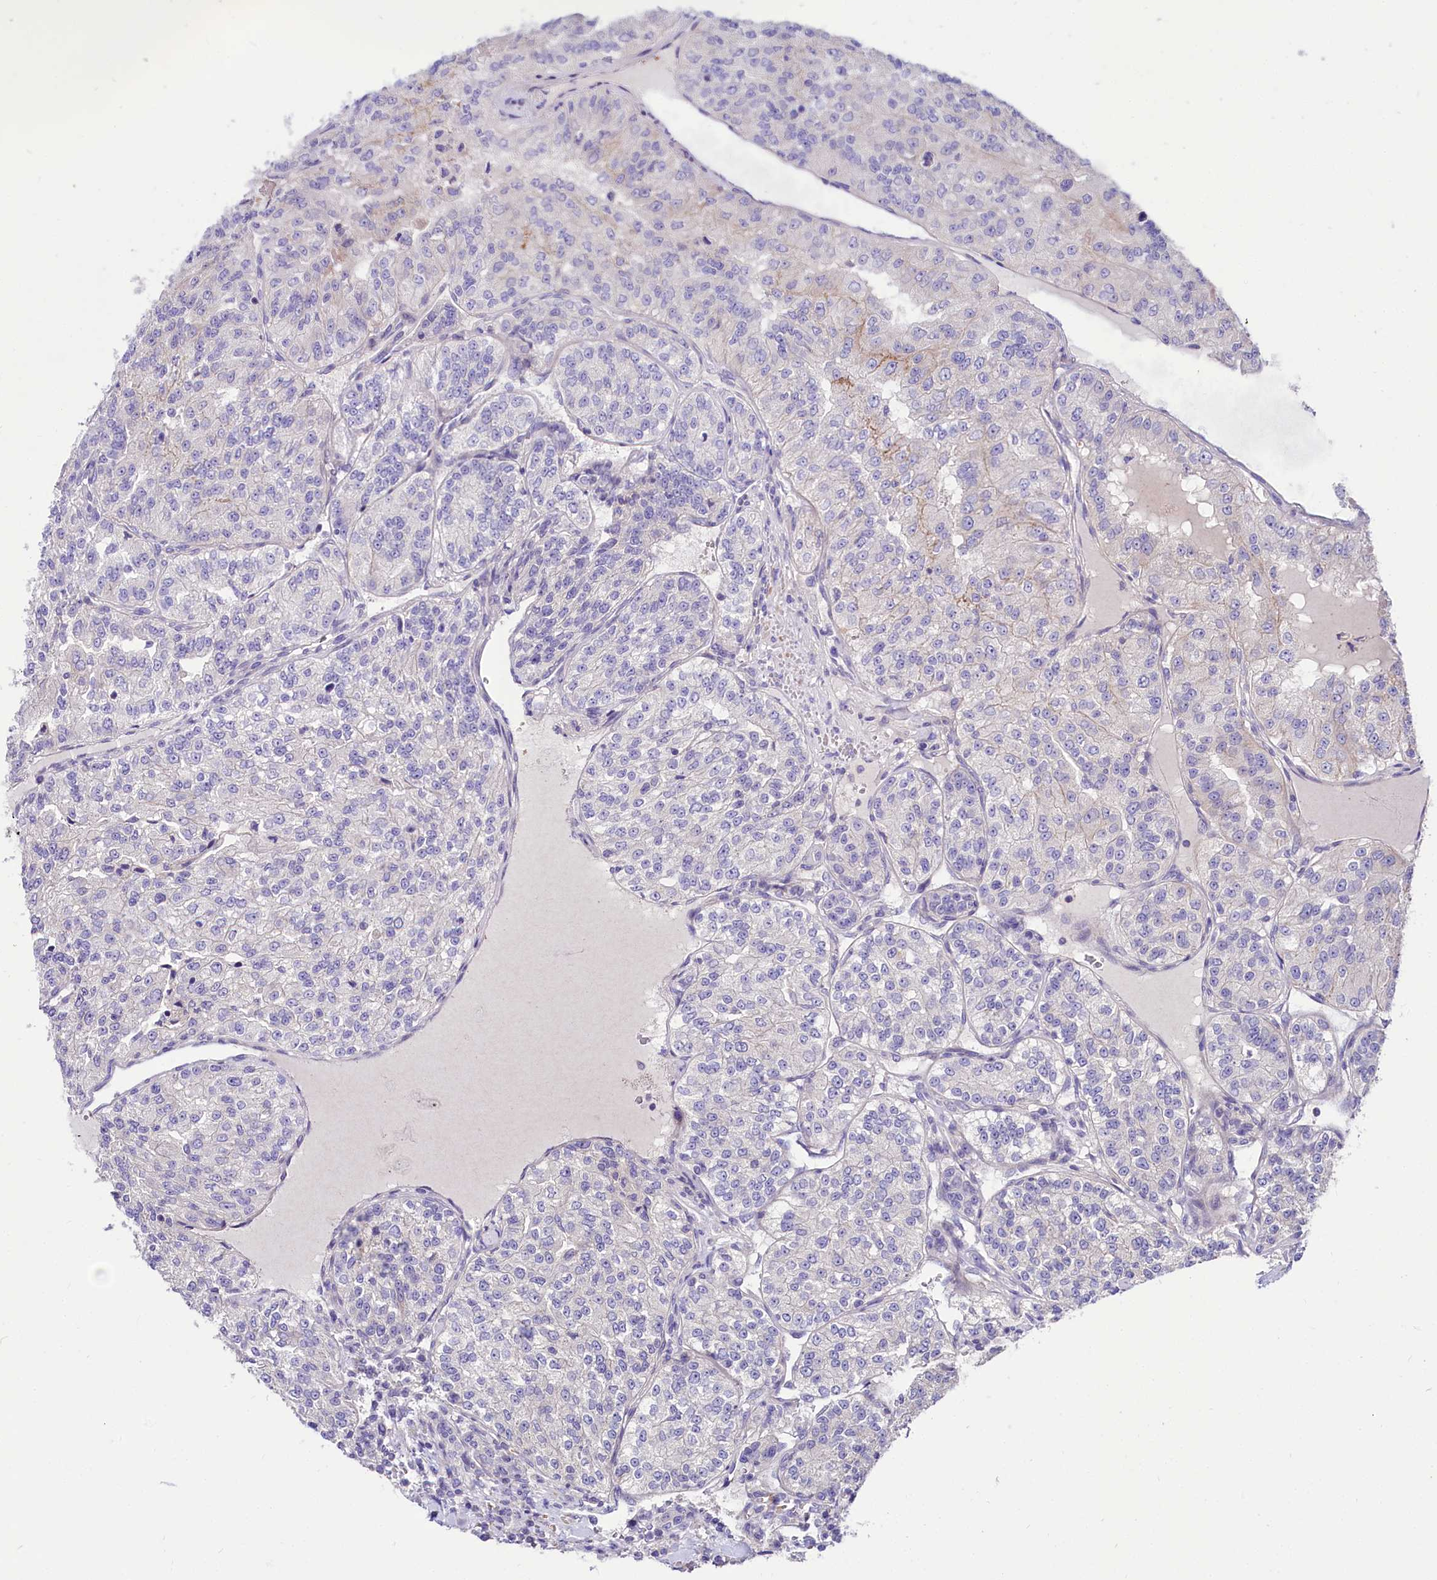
{"staining": {"intensity": "negative", "quantity": "none", "location": "none"}, "tissue": "renal cancer", "cell_type": "Tumor cells", "image_type": "cancer", "snomed": [{"axis": "morphology", "description": "Adenocarcinoma, NOS"}, {"axis": "topography", "description": "Kidney"}], "caption": "IHC image of renal cancer (adenocarcinoma) stained for a protein (brown), which exhibits no expression in tumor cells. (Stains: DAB IHC with hematoxylin counter stain, Microscopy: brightfield microscopy at high magnification).", "gene": "ABHD5", "patient": {"sex": "female", "age": 63}}